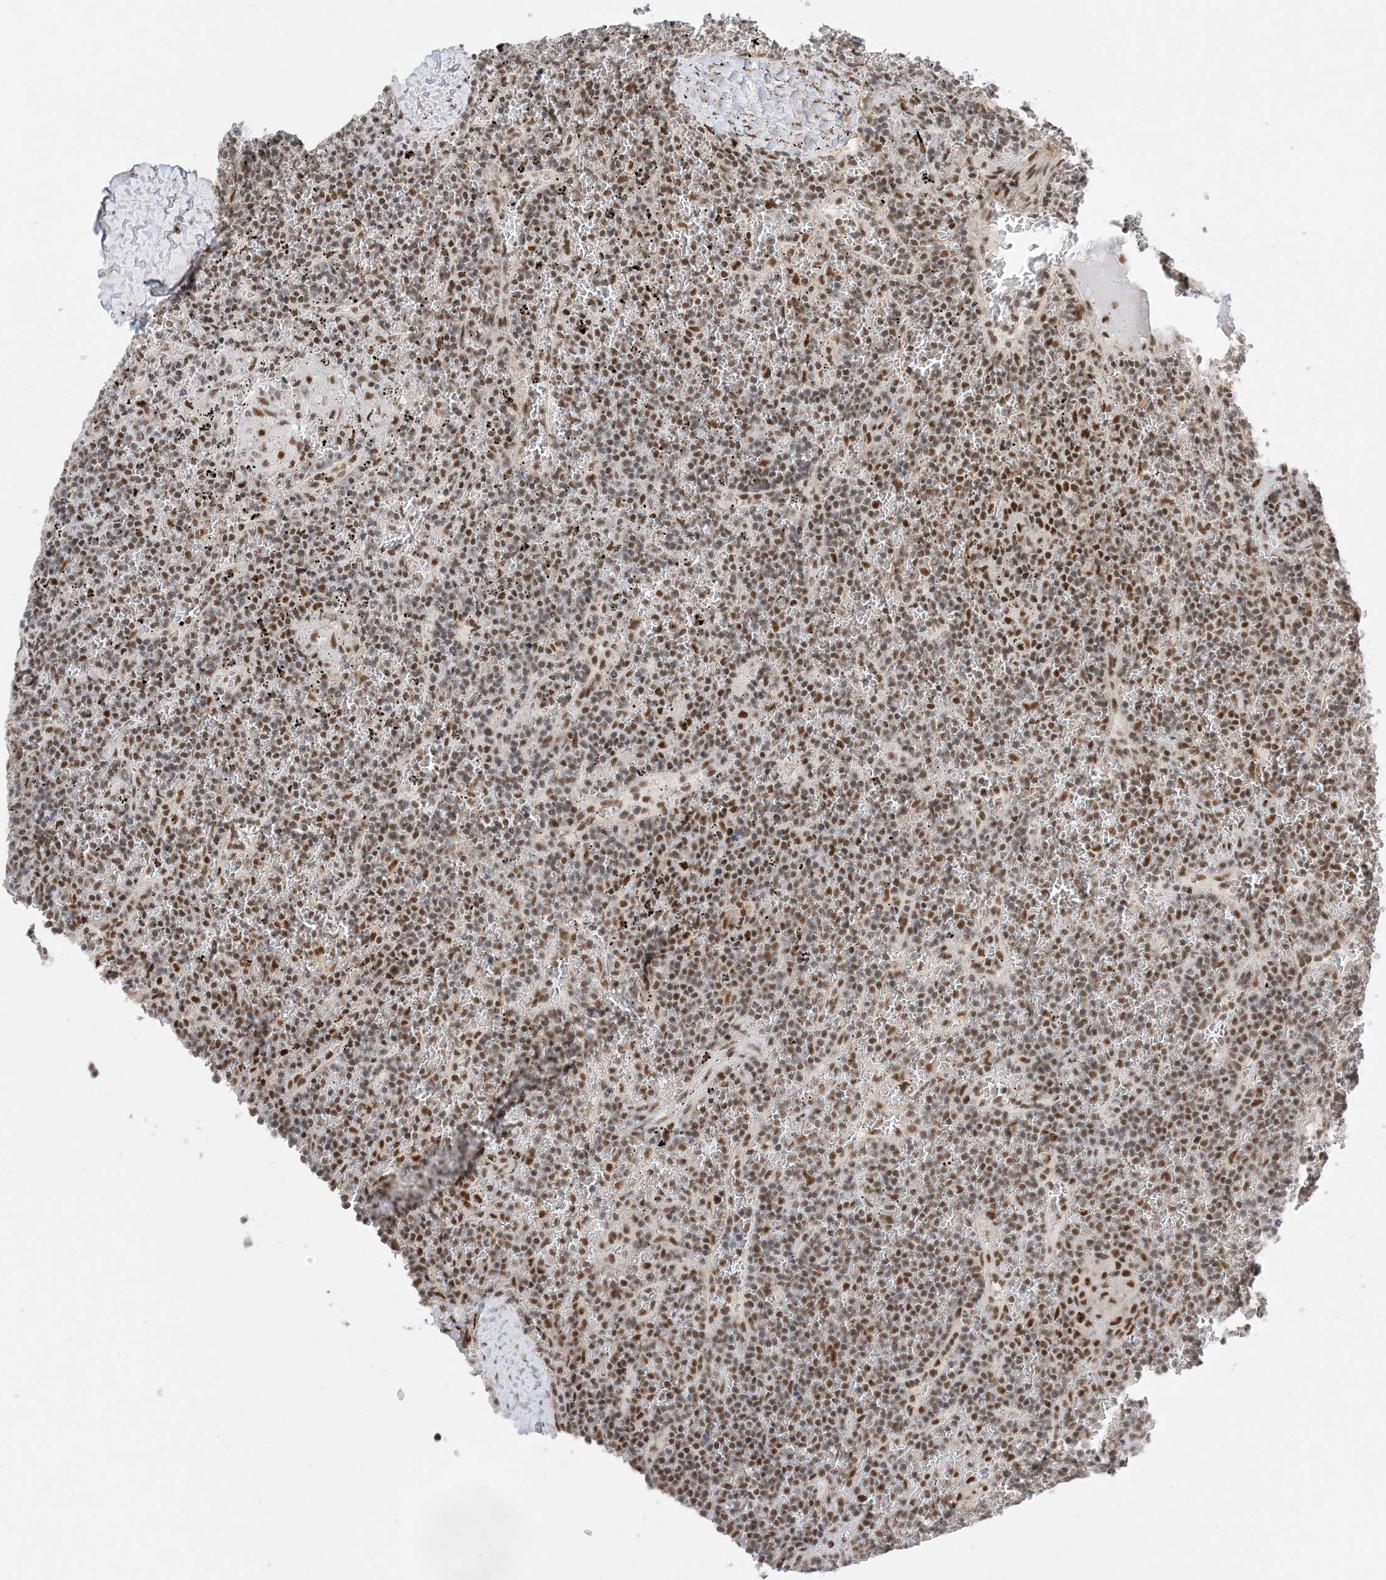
{"staining": {"intensity": "moderate", "quantity": ">75%", "location": "nuclear"}, "tissue": "lymphoma", "cell_type": "Tumor cells", "image_type": "cancer", "snomed": [{"axis": "morphology", "description": "Malignant lymphoma, non-Hodgkin's type, Low grade"}, {"axis": "topography", "description": "Spleen"}], "caption": "The immunohistochemical stain shows moderate nuclear staining in tumor cells of malignant lymphoma, non-Hodgkin's type (low-grade) tissue.", "gene": "SF3A3", "patient": {"sex": "female", "age": 19}}